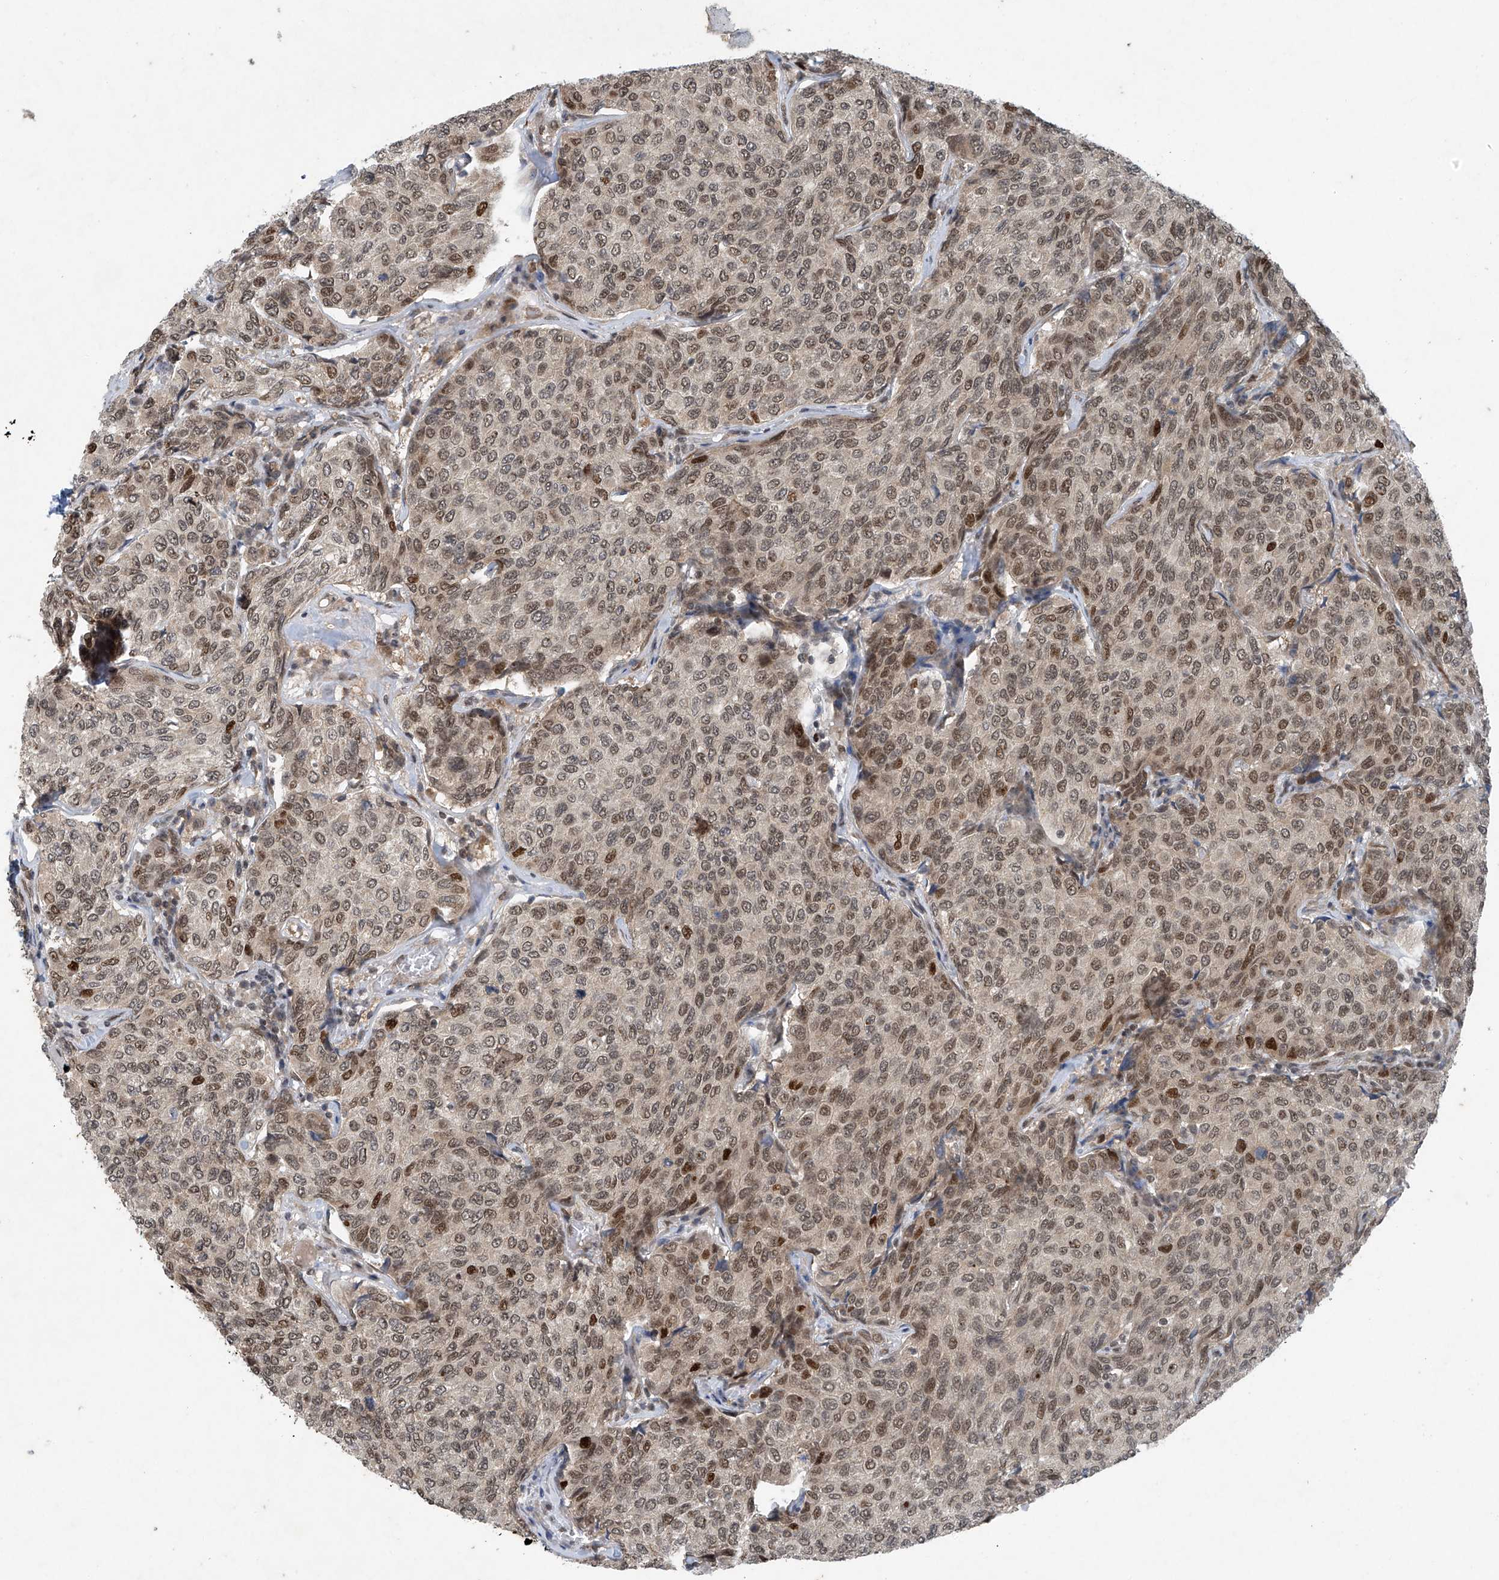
{"staining": {"intensity": "moderate", "quantity": ">75%", "location": "nuclear"}, "tissue": "breast cancer", "cell_type": "Tumor cells", "image_type": "cancer", "snomed": [{"axis": "morphology", "description": "Duct carcinoma"}, {"axis": "topography", "description": "Breast"}], "caption": "DAB immunohistochemical staining of human breast cancer demonstrates moderate nuclear protein positivity in approximately >75% of tumor cells.", "gene": "TAF8", "patient": {"sex": "female", "age": 55}}